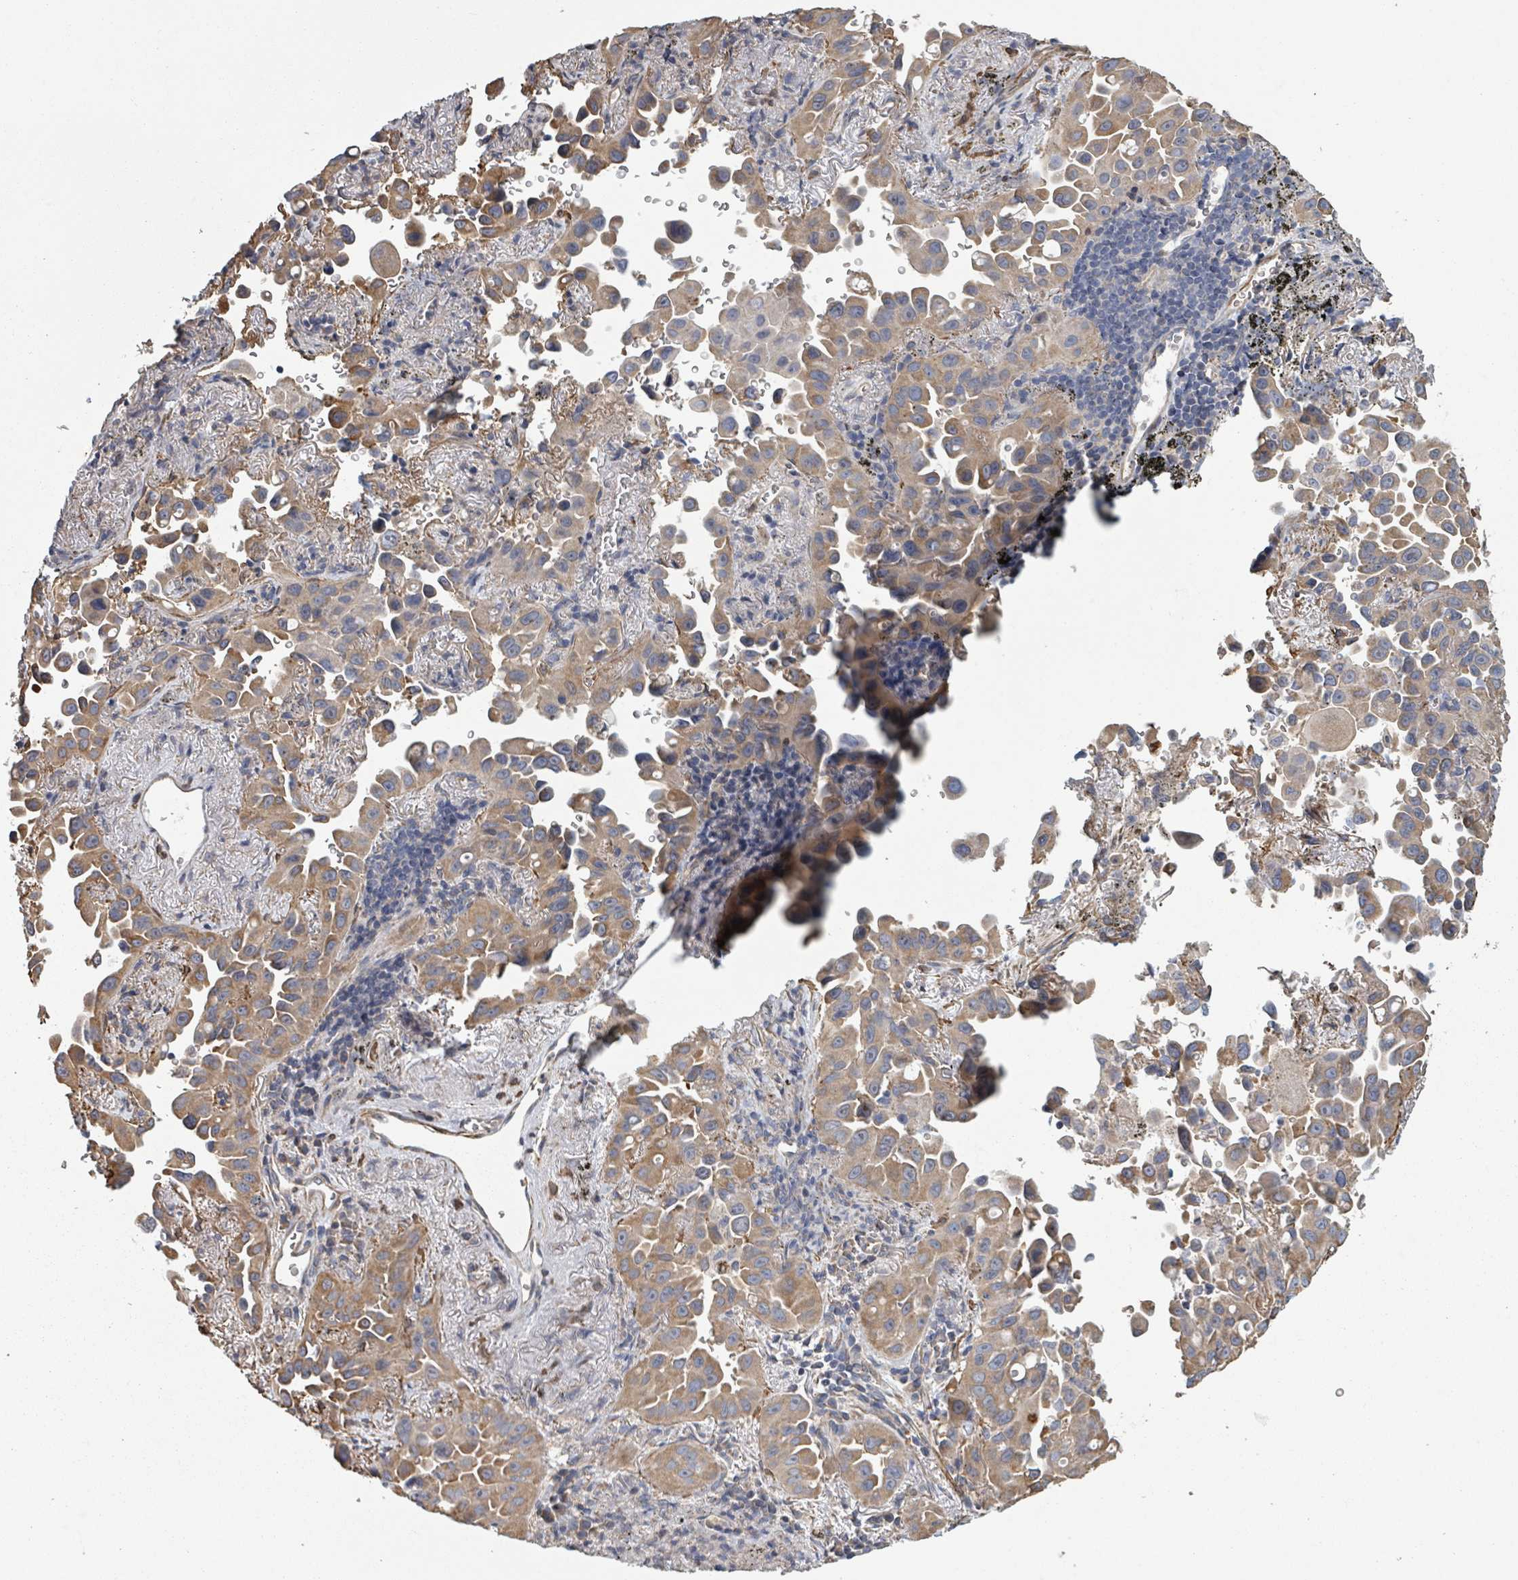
{"staining": {"intensity": "moderate", "quantity": ">75%", "location": "cytoplasmic/membranous"}, "tissue": "lung cancer", "cell_type": "Tumor cells", "image_type": "cancer", "snomed": [{"axis": "morphology", "description": "Adenocarcinoma, NOS"}, {"axis": "topography", "description": "Lung"}], "caption": "A brown stain labels moderate cytoplasmic/membranous positivity of a protein in lung cancer tumor cells. The staining is performed using DAB (3,3'-diaminobenzidine) brown chromogen to label protein expression. The nuclei are counter-stained blue using hematoxylin.", "gene": "ADCK1", "patient": {"sex": "male", "age": 68}}